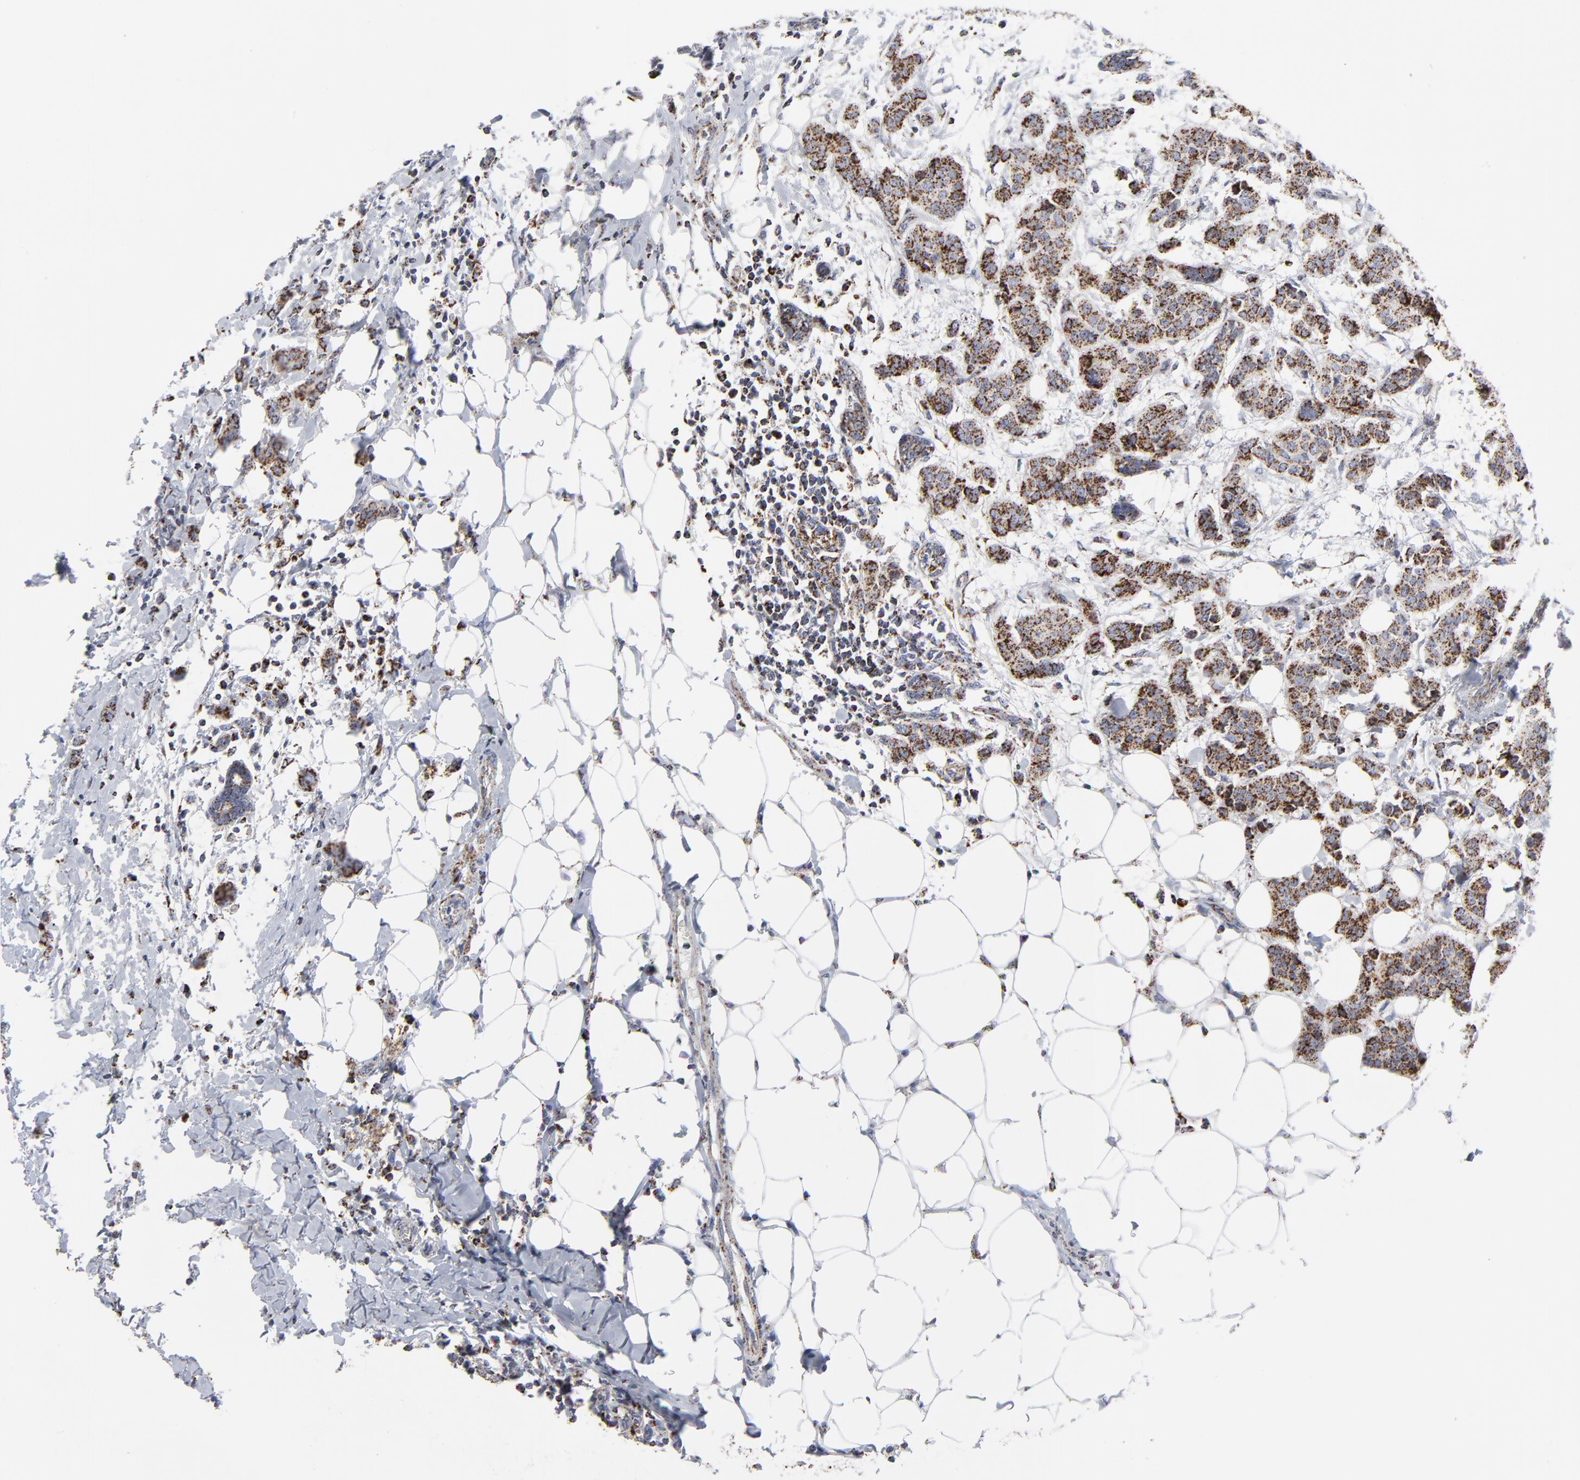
{"staining": {"intensity": "moderate", "quantity": ">75%", "location": "cytoplasmic/membranous"}, "tissue": "breast cancer", "cell_type": "Tumor cells", "image_type": "cancer", "snomed": [{"axis": "morphology", "description": "Duct carcinoma"}, {"axis": "topography", "description": "Breast"}], "caption": "A brown stain labels moderate cytoplasmic/membranous staining of a protein in human intraductal carcinoma (breast) tumor cells.", "gene": "TXNRD2", "patient": {"sex": "female", "age": 40}}